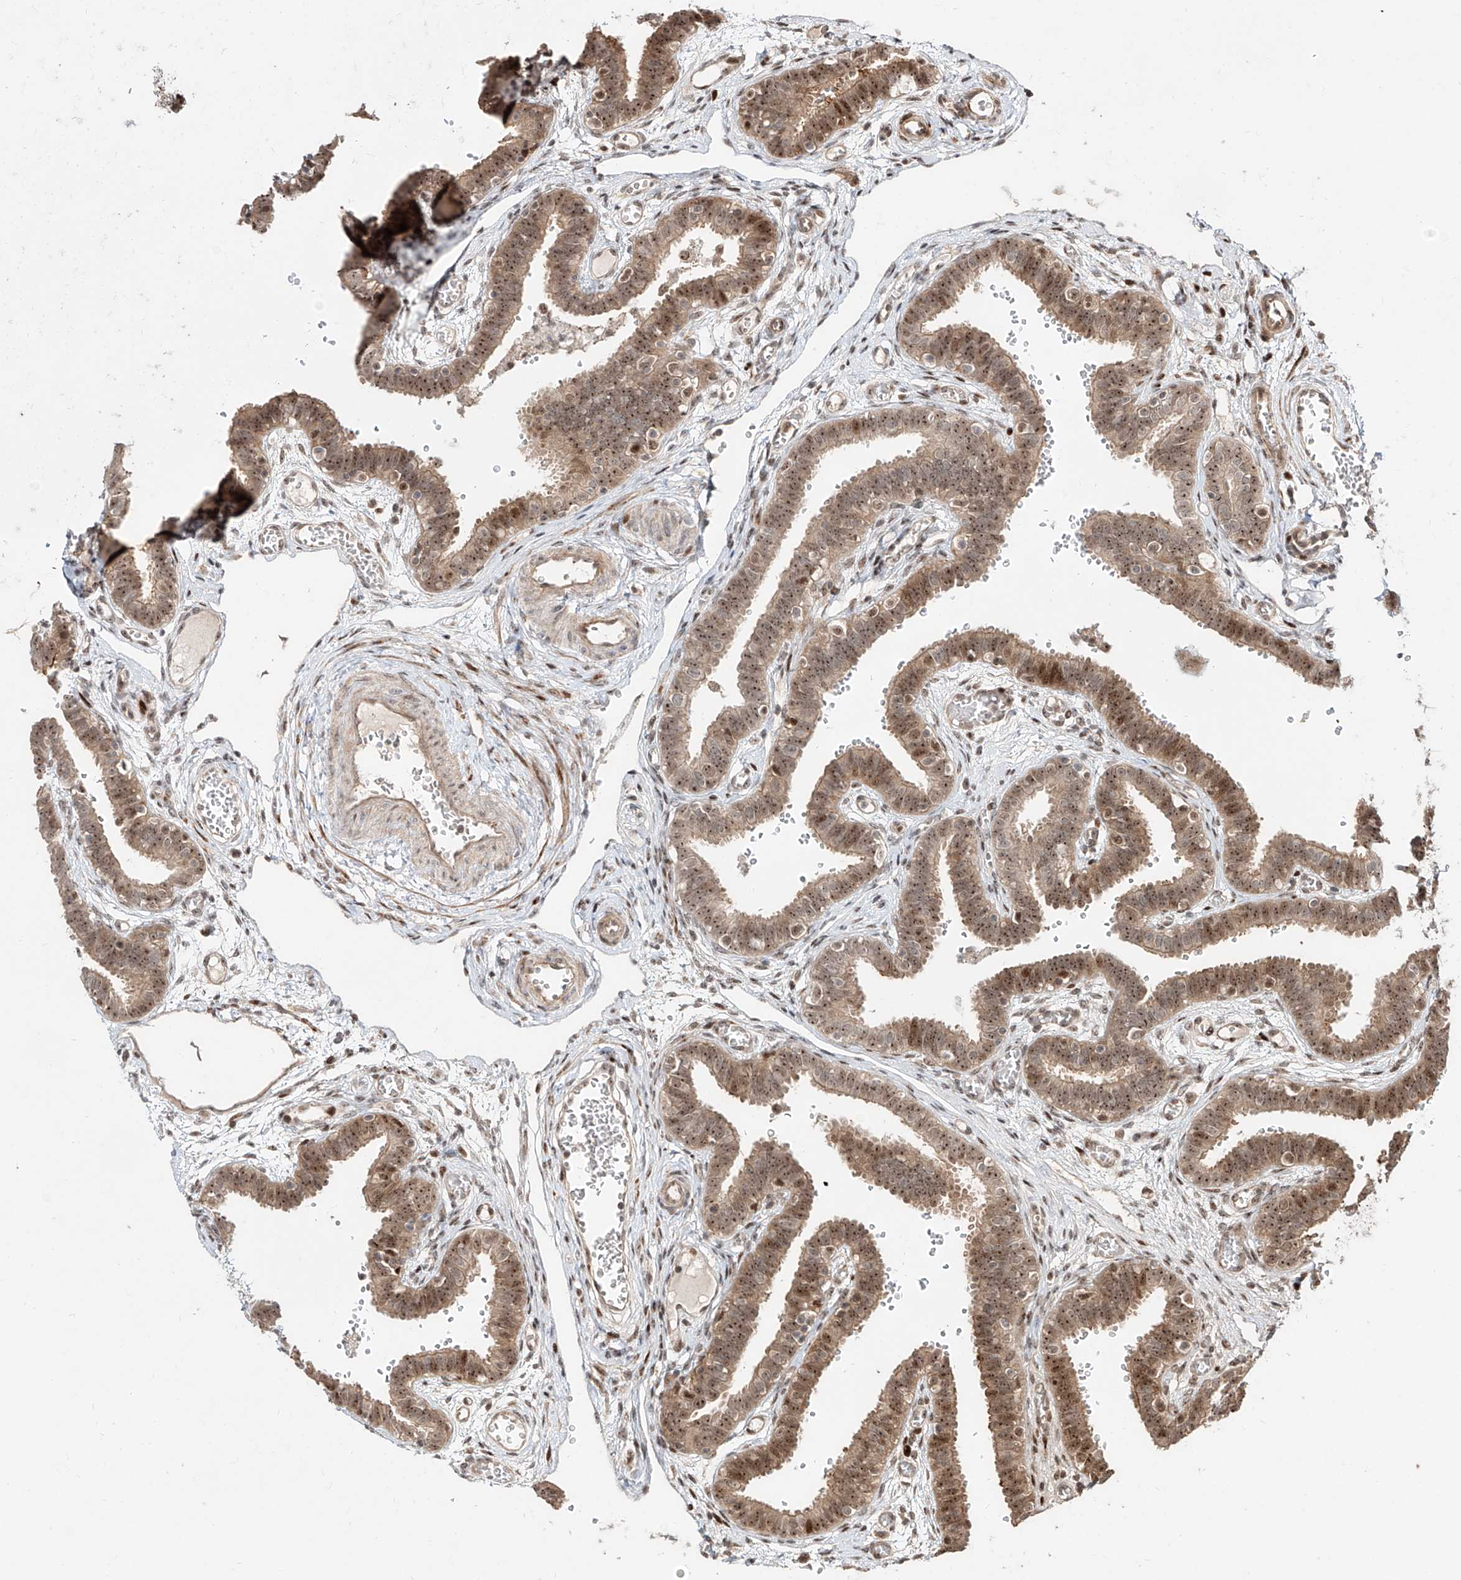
{"staining": {"intensity": "moderate", "quantity": ">75%", "location": "cytoplasmic/membranous,nuclear"}, "tissue": "fallopian tube", "cell_type": "Glandular cells", "image_type": "normal", "snomed": [{"axis": "morphology", "description": "Normal tissue, NOS"}, {"axis": "topography", "description": "Fallopian tube"}, {"axis": "topography", "description": "Placenta"}], "caption": "Fallopian tube stained for a protein reveals moderate cytoplasmic/membranous,nuclear positivity in glandular cells. The staining was performed using DAB, with brown indicating positive protein expression. Nuclei are stained blue with hematoxylin.", "gene": "ZNF710", "patient": {"sex": "female", "age": 32}}